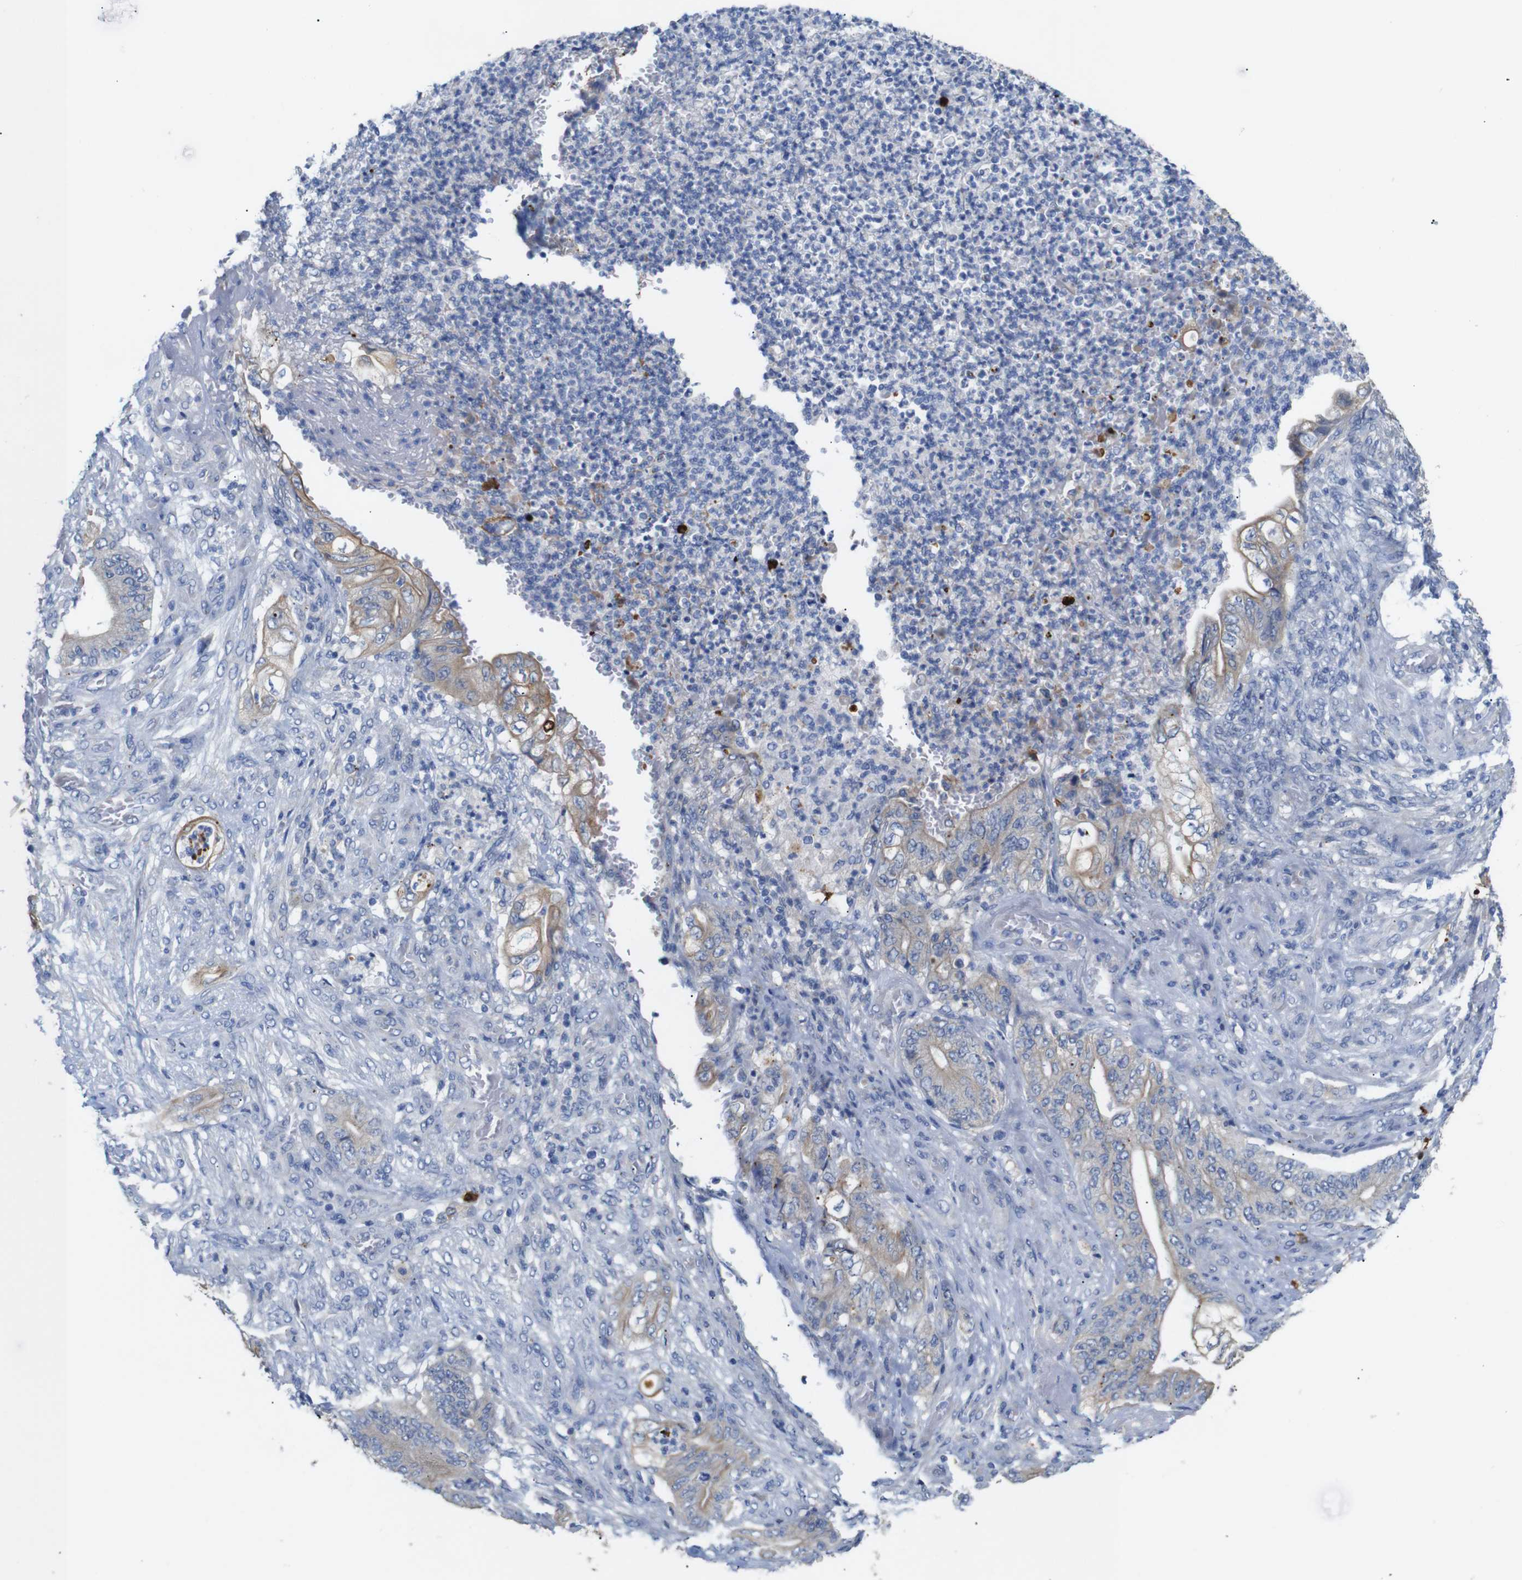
{"staining": {"intensity": "moderate", "quantity": "25%-75%", "location": "cytoplasmic/membranous"}, "tissue": "stomach cancer", "cell_type": "Tumor cells", "image_type": "cancer", "snomed": [{"axis": "morphology", "description": "Adenocarcinoma, NOS"}, {"axis": "topography", "description": "Stomach"}], "caption": "Adenocarcinoma (stomach) tissue exhibits moderate cytoplasmic/membranous positivity in about 25%-75% of tumor cells", "gene": "ALOX15", "patient": {"sex": "female", "age": 73}}